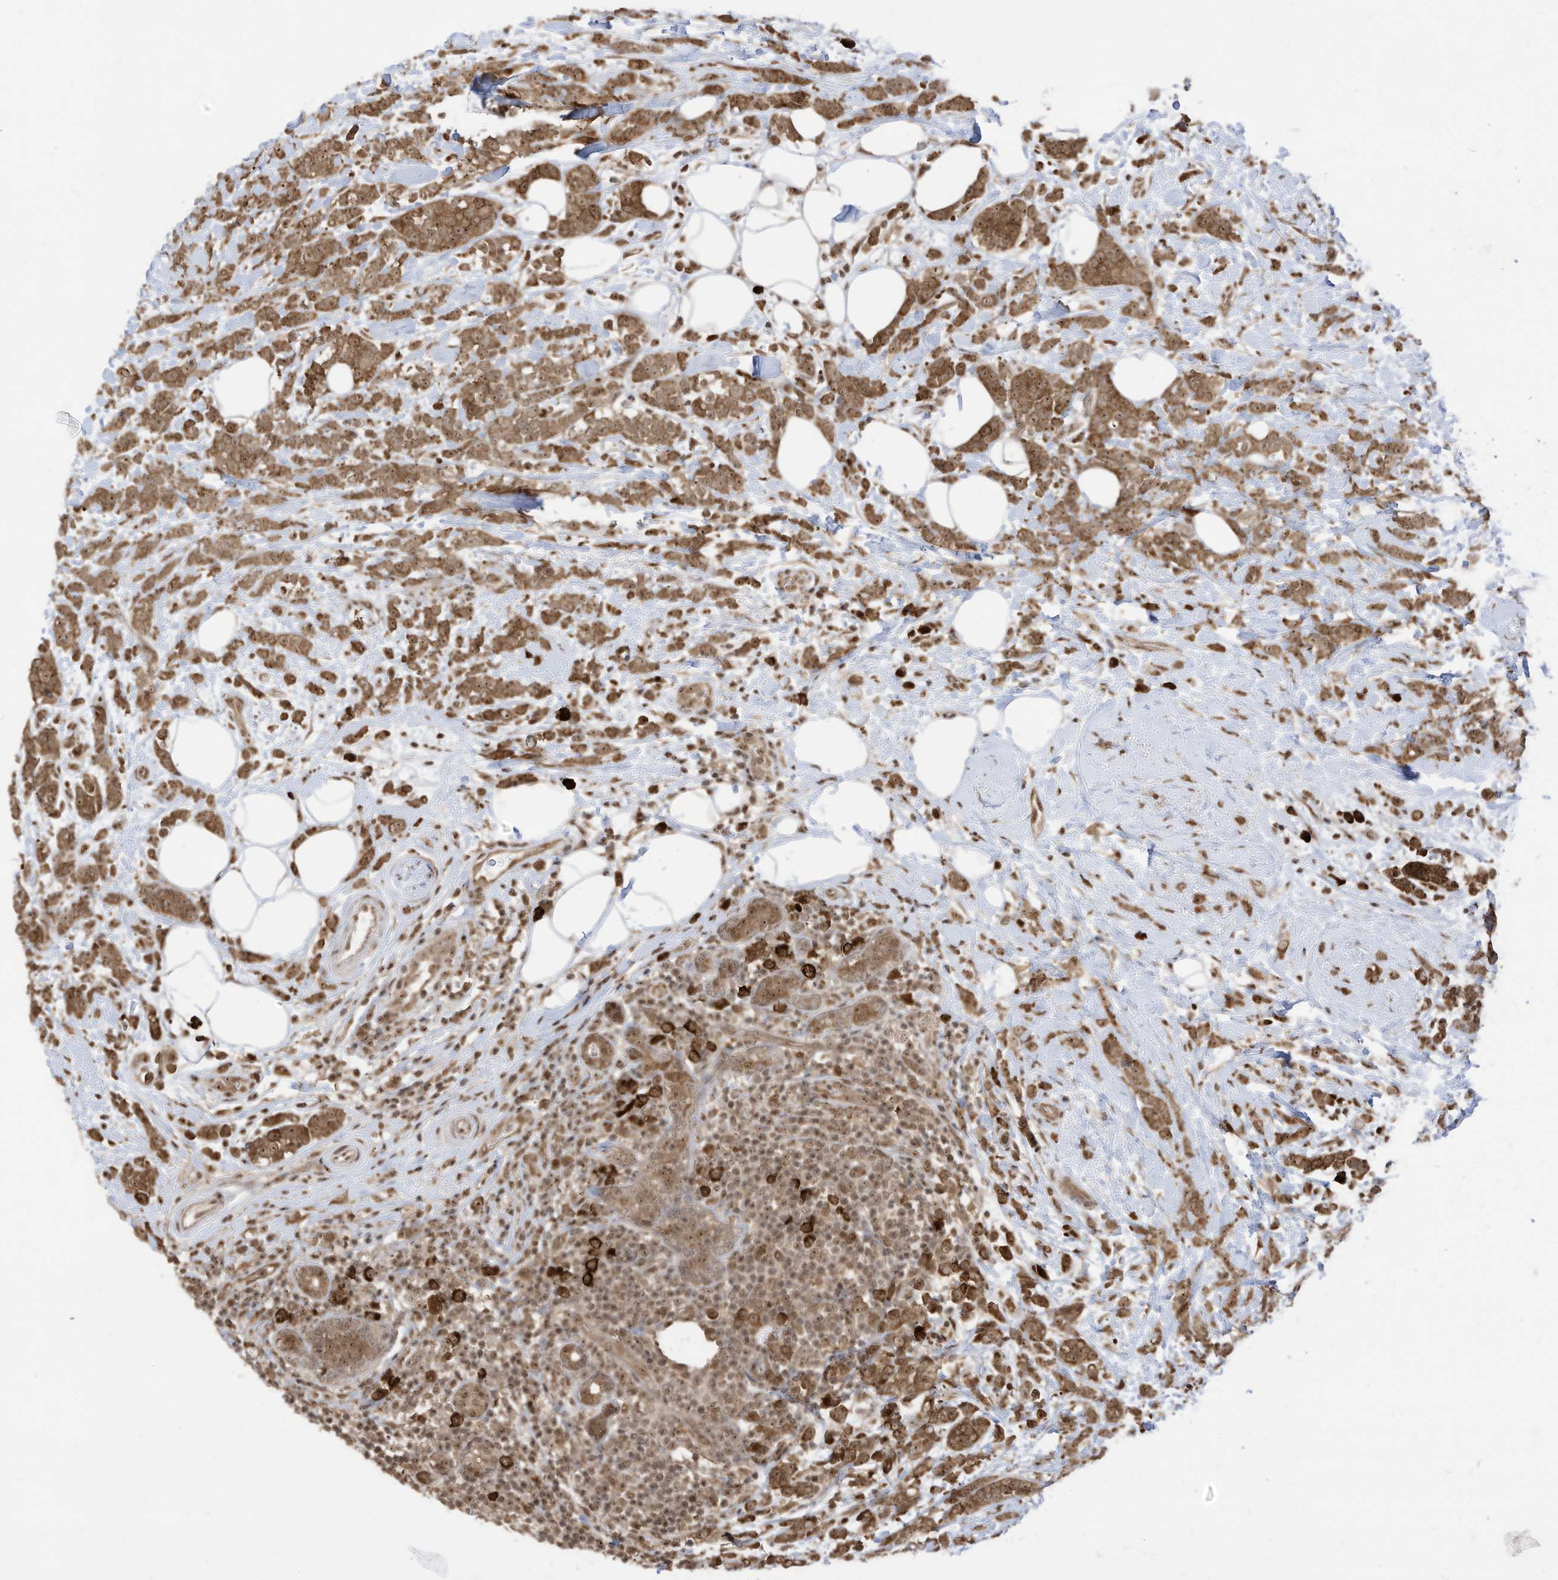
{"staining": {"intensity": "moderate", "quantity": ">75%", "location": "cytoplasmic/membranous,nuclear"}, "tissue": "breast cancer", "cell_type": "Tumor cells", "image_type": "cancer", "snomed": [{"axis": "morphology", "description": "Lobular carcinoma"}, {"axis": "topography", "description": "Breast"}], "caption": "Breast cancer stained with DAB (3,3'-diaminobenzidine) IHC exhibits medium levels of moderate cytoplasmic/membranous and nuclear expression in approximately >75% of tumor cells. The staining is performed using DAB (3,3'-diaminobenzidine) brown chromogen to label protein expression. The nuclei are counter-stained blue using hematoxylin.", "gene": "ZNF195", "patient": {"sex": "female", "age": 58}}